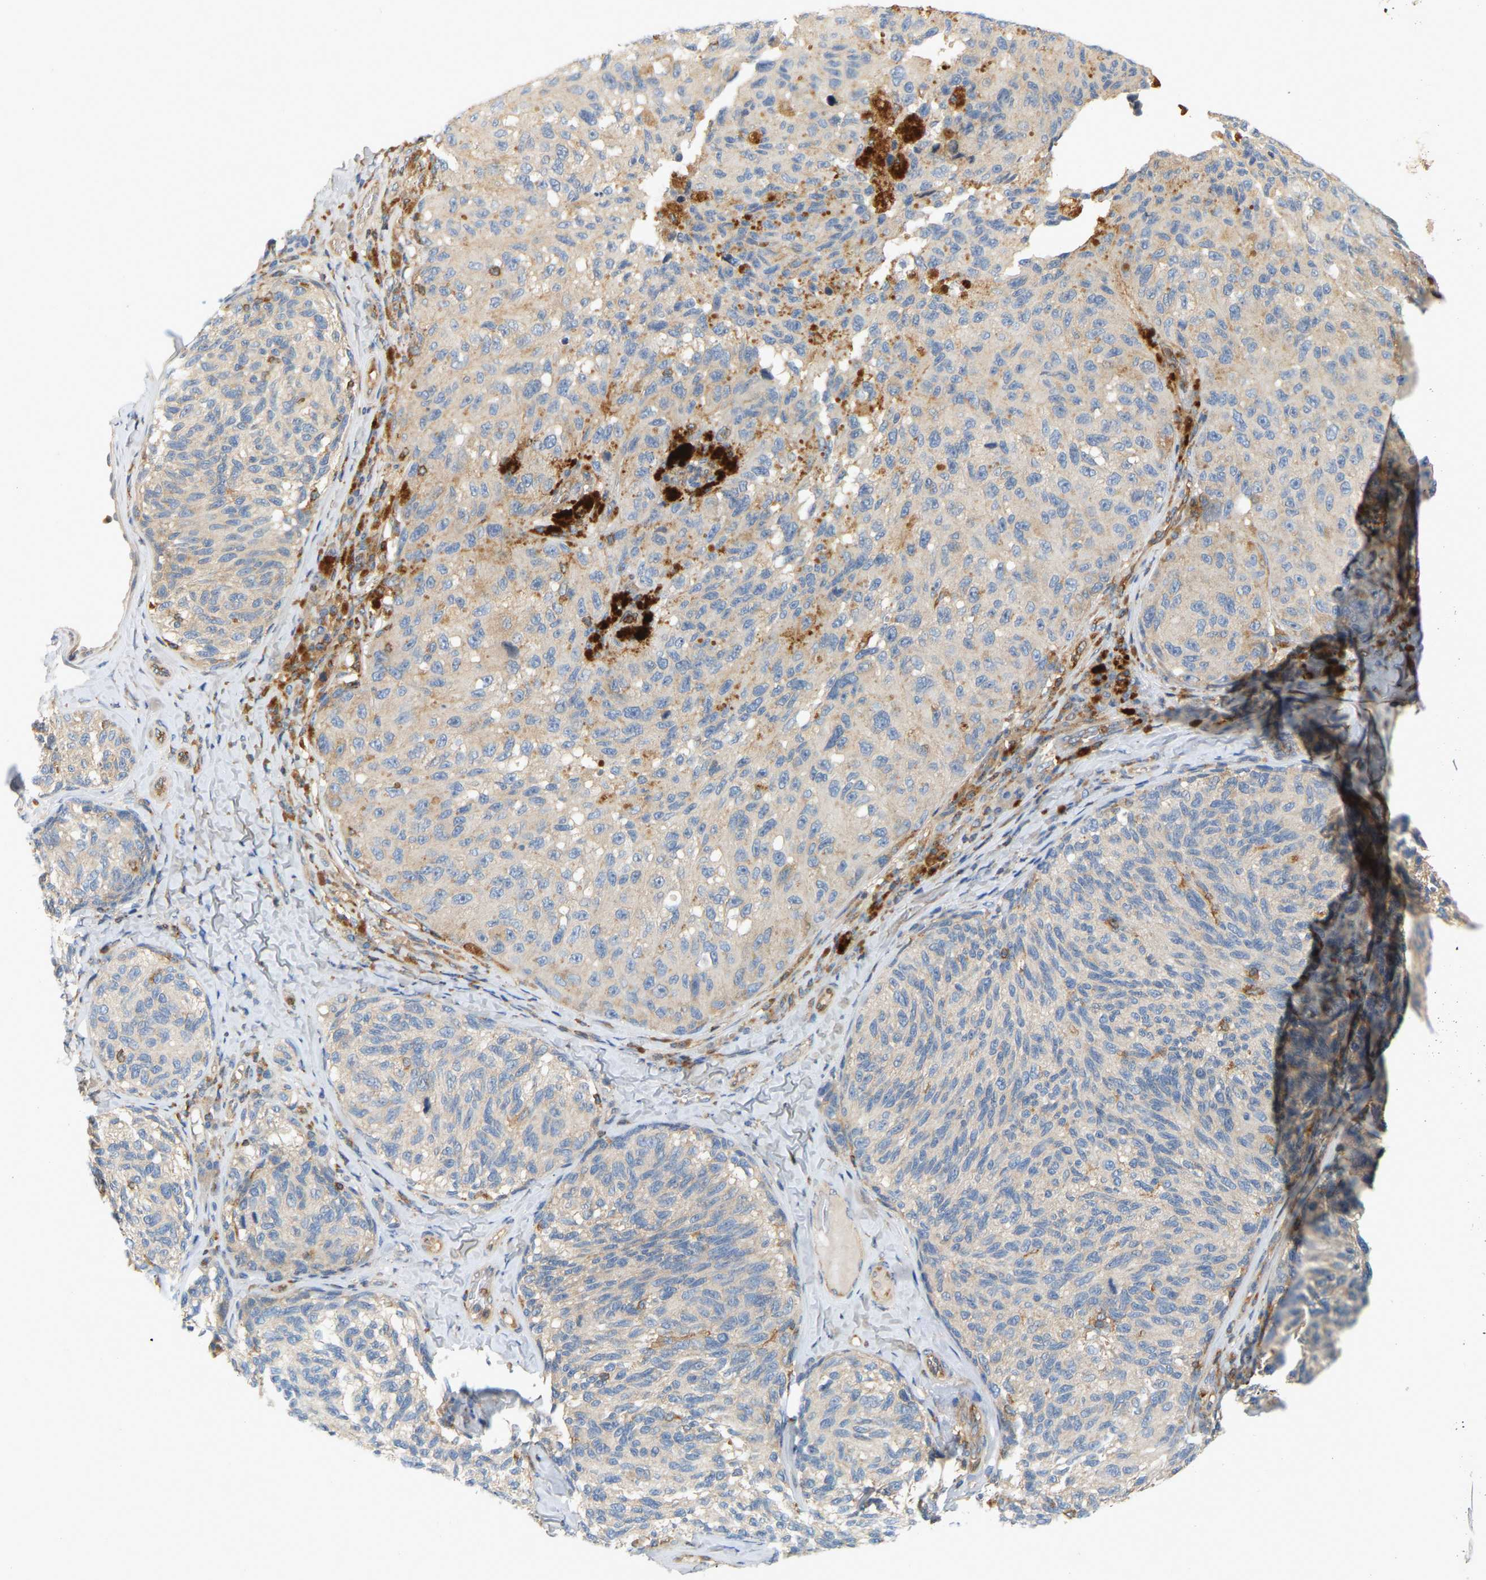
{"staining": {"intensity": "weak", "quantity": "<25%", "location": "cytoplasmic/membranous"}, "tissue": "melanoma", "cell_type": "Tumor cells", "image_type": "cancer", "snomed": [{"axis": "morphology", "description": "Malignant melanoma, NOS"}, {"axis": "topography", "description": "Skin"}], "caption": "Protein analysis of malignant melanoma demonstrates no significant staining in tumor cells.", "gene": "AKAP13", "patient": {"sex": "female", "age": 73}}